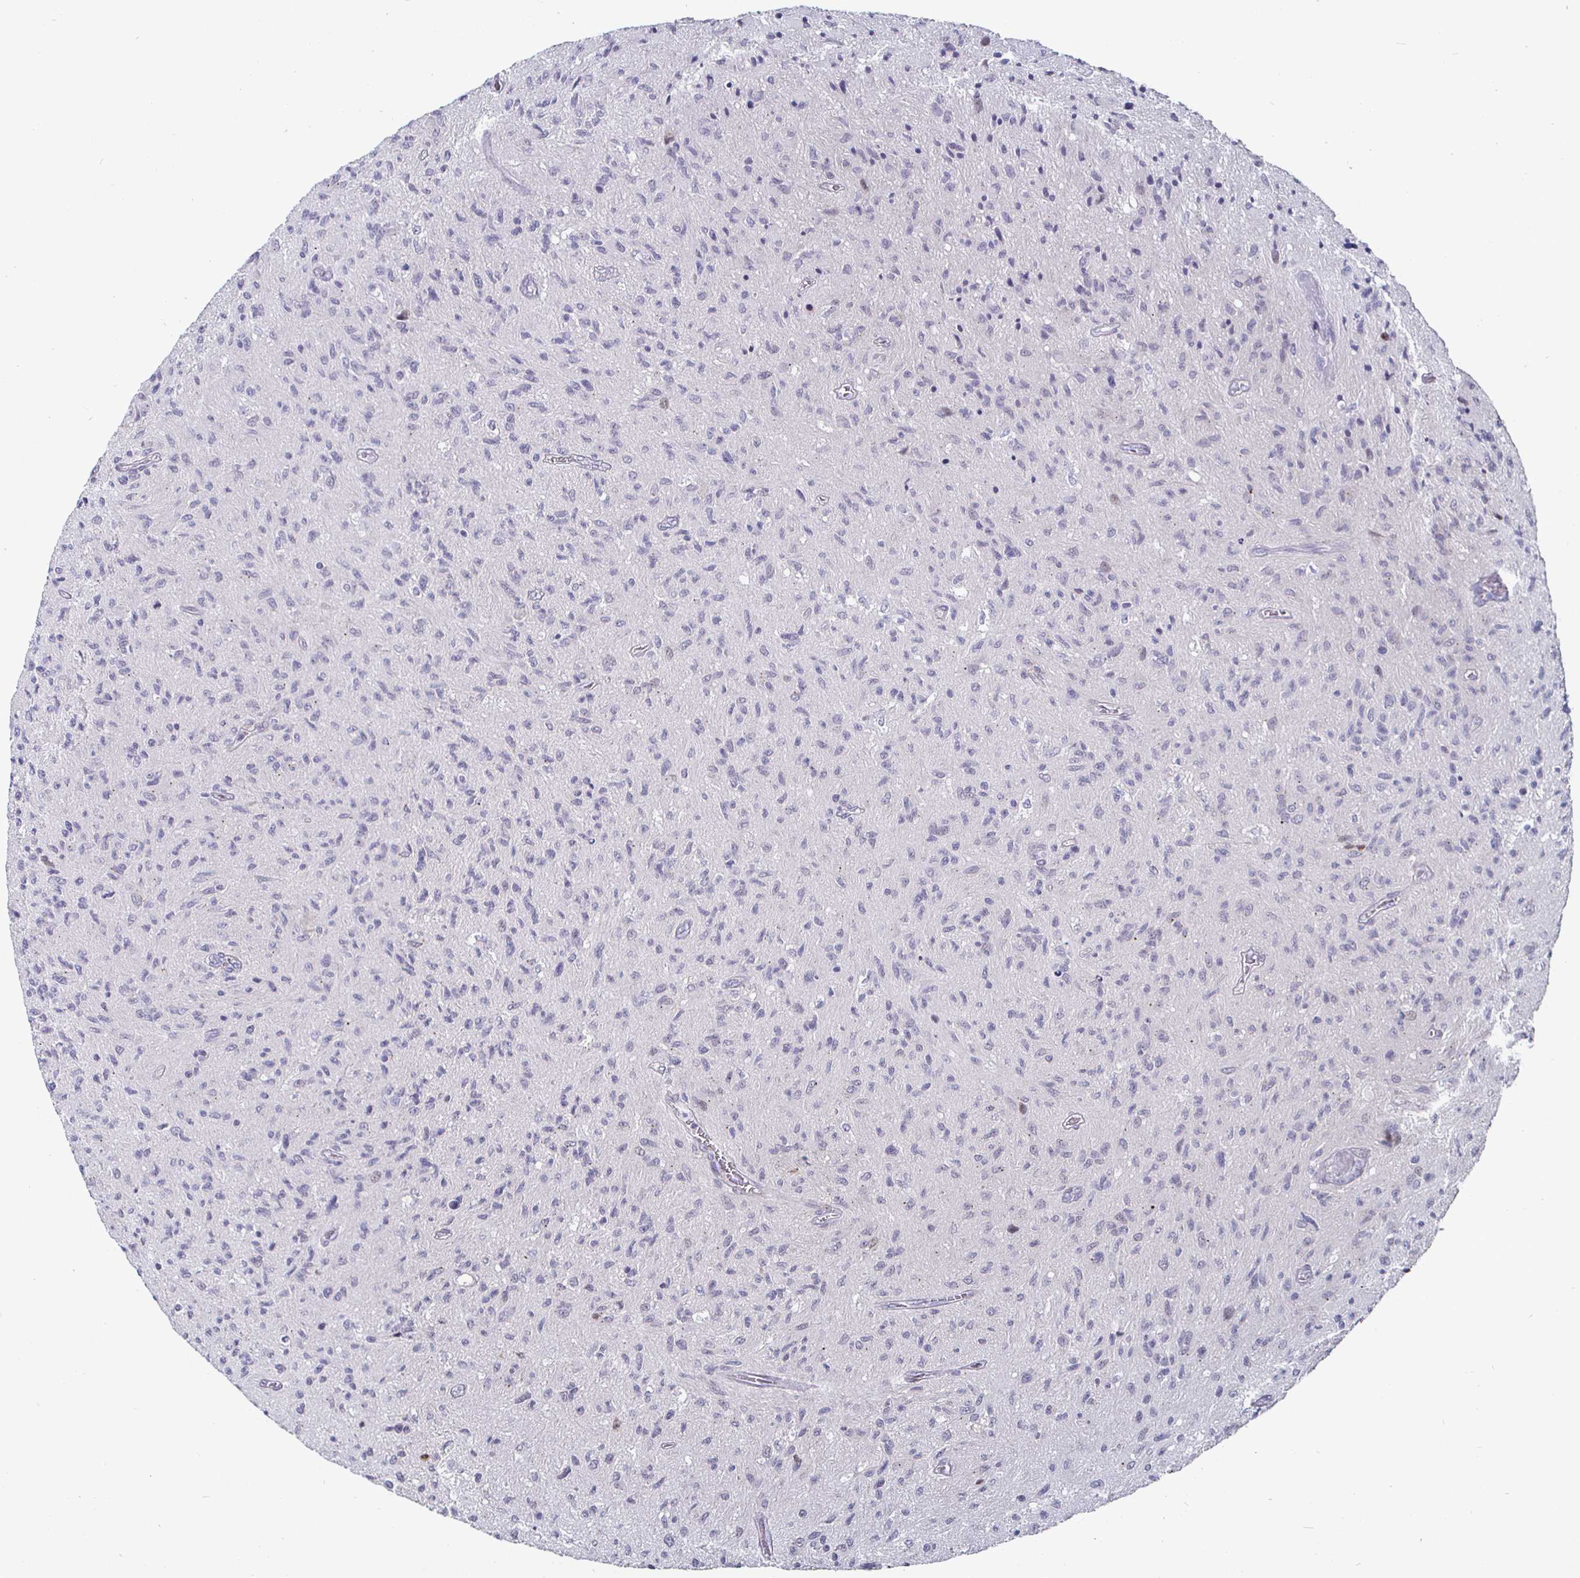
{"staining": {"intensity": "negative", "quantity": "none", "location": "none"}, "tissue": "glioma", "cell_type": "Tumor cells", "image_type": "cancer", "snomed": [{"axis": "morphology", "description": "Glioma, malignant, High grade"}, {"axis": "topography", "description": "Brain"}], "caption": "A high-resolution histopathology image shows immunohistochemistry staining of glioma, which shows no significant staining in tumor cells. (DAB IHC, high magnification).", "gene": "DMRTB1", "patient": {"sex": "male", "age": 54}}